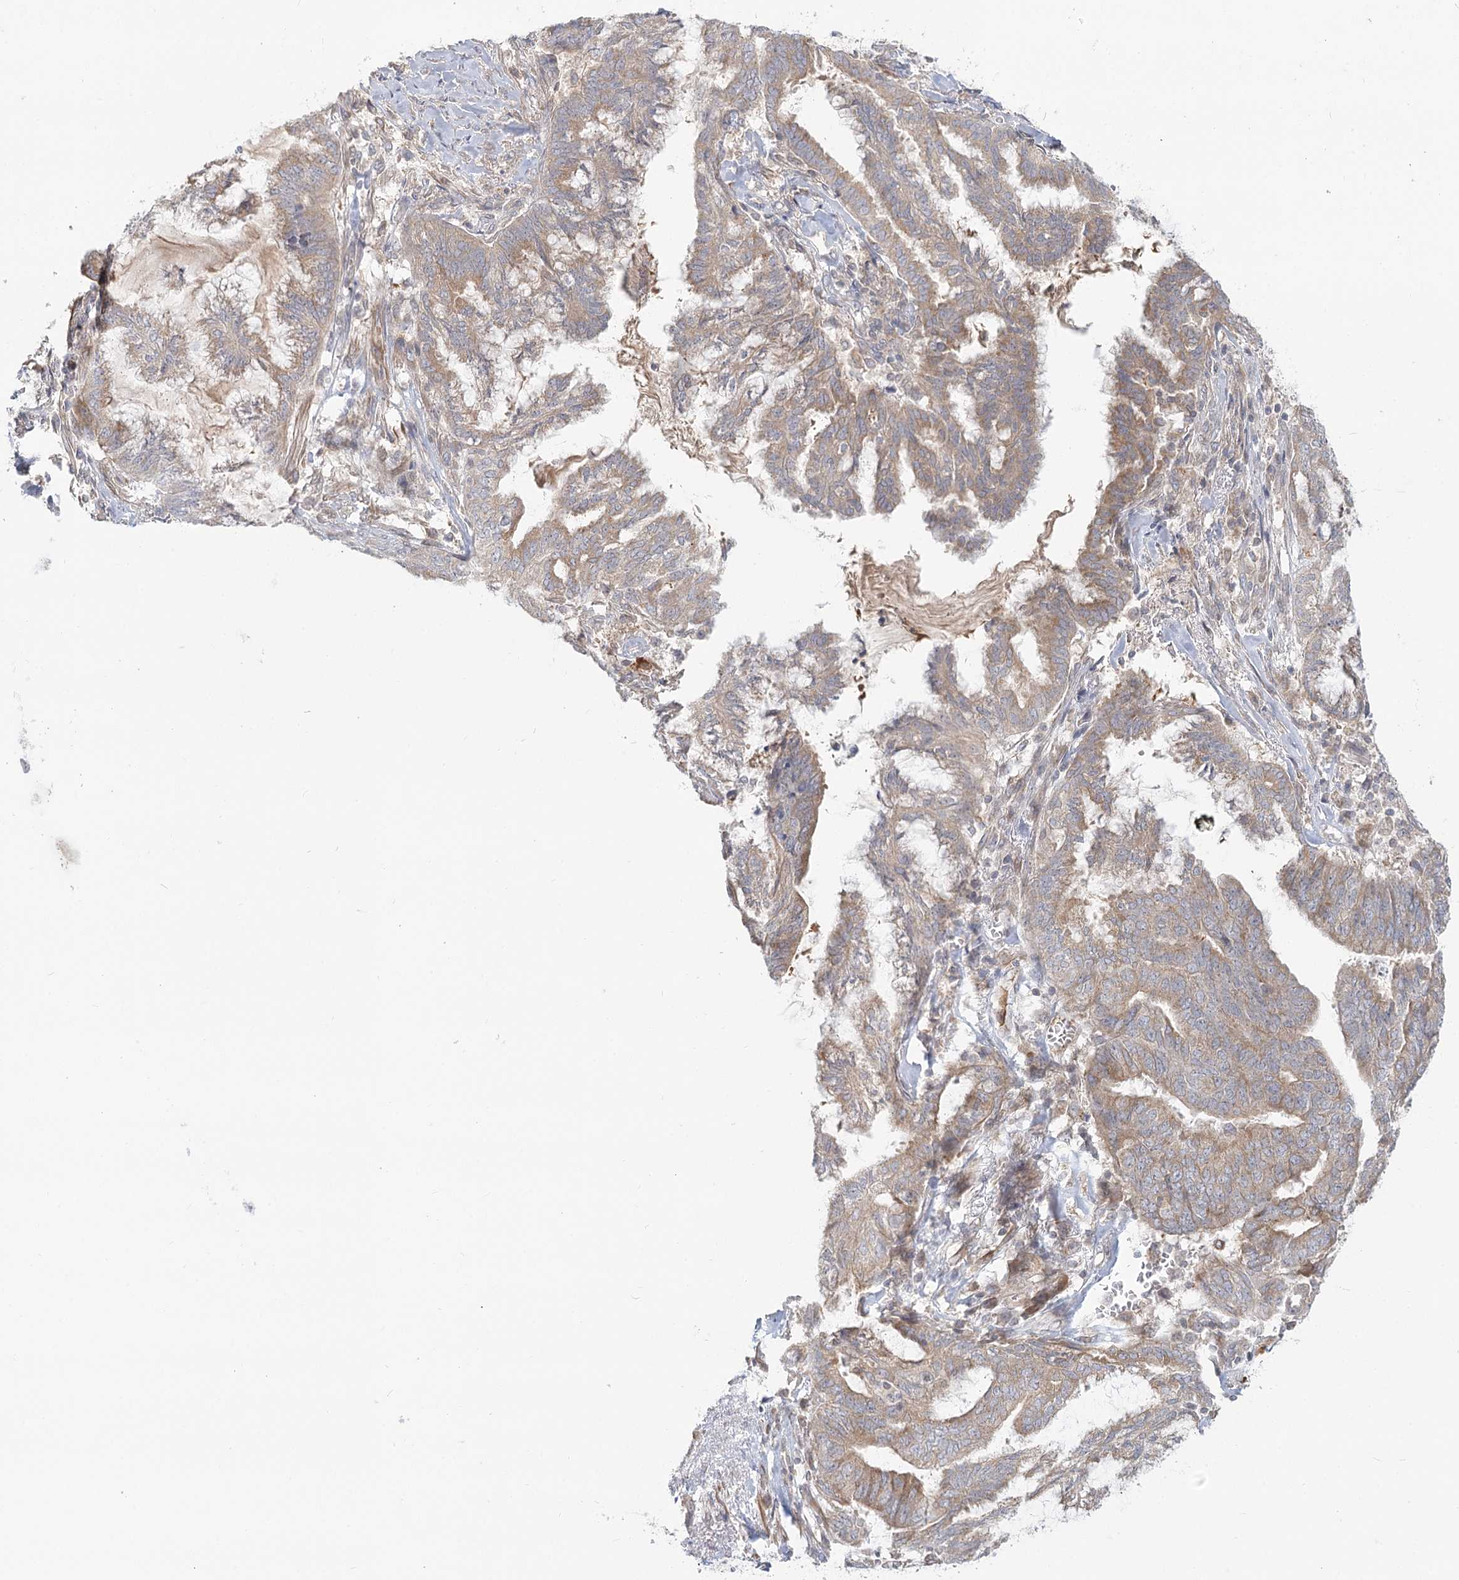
{"staining": {"intensity": "moderate", "quantity": "25%-75%", "location": "cytoplasmic/membranous"}, "tissue": "endometrial cancer", "cell_type": "Tumor cells", "image_type": "cancer", "snomed": [{"axis": "morphology", "description": "Adenocarcinoma, NOS"}, {"axis": "topography", "description": "Endometrium"}], "caption": "IHC of human endometrial cancer (adenocarcinoma) demonstrates medium levels of moderate cytoplasmic/membranous positivity in about 25%-75% of tumor cells.", "gene": "MTMR3", "patient": {"sex": "female", "age": 86}}